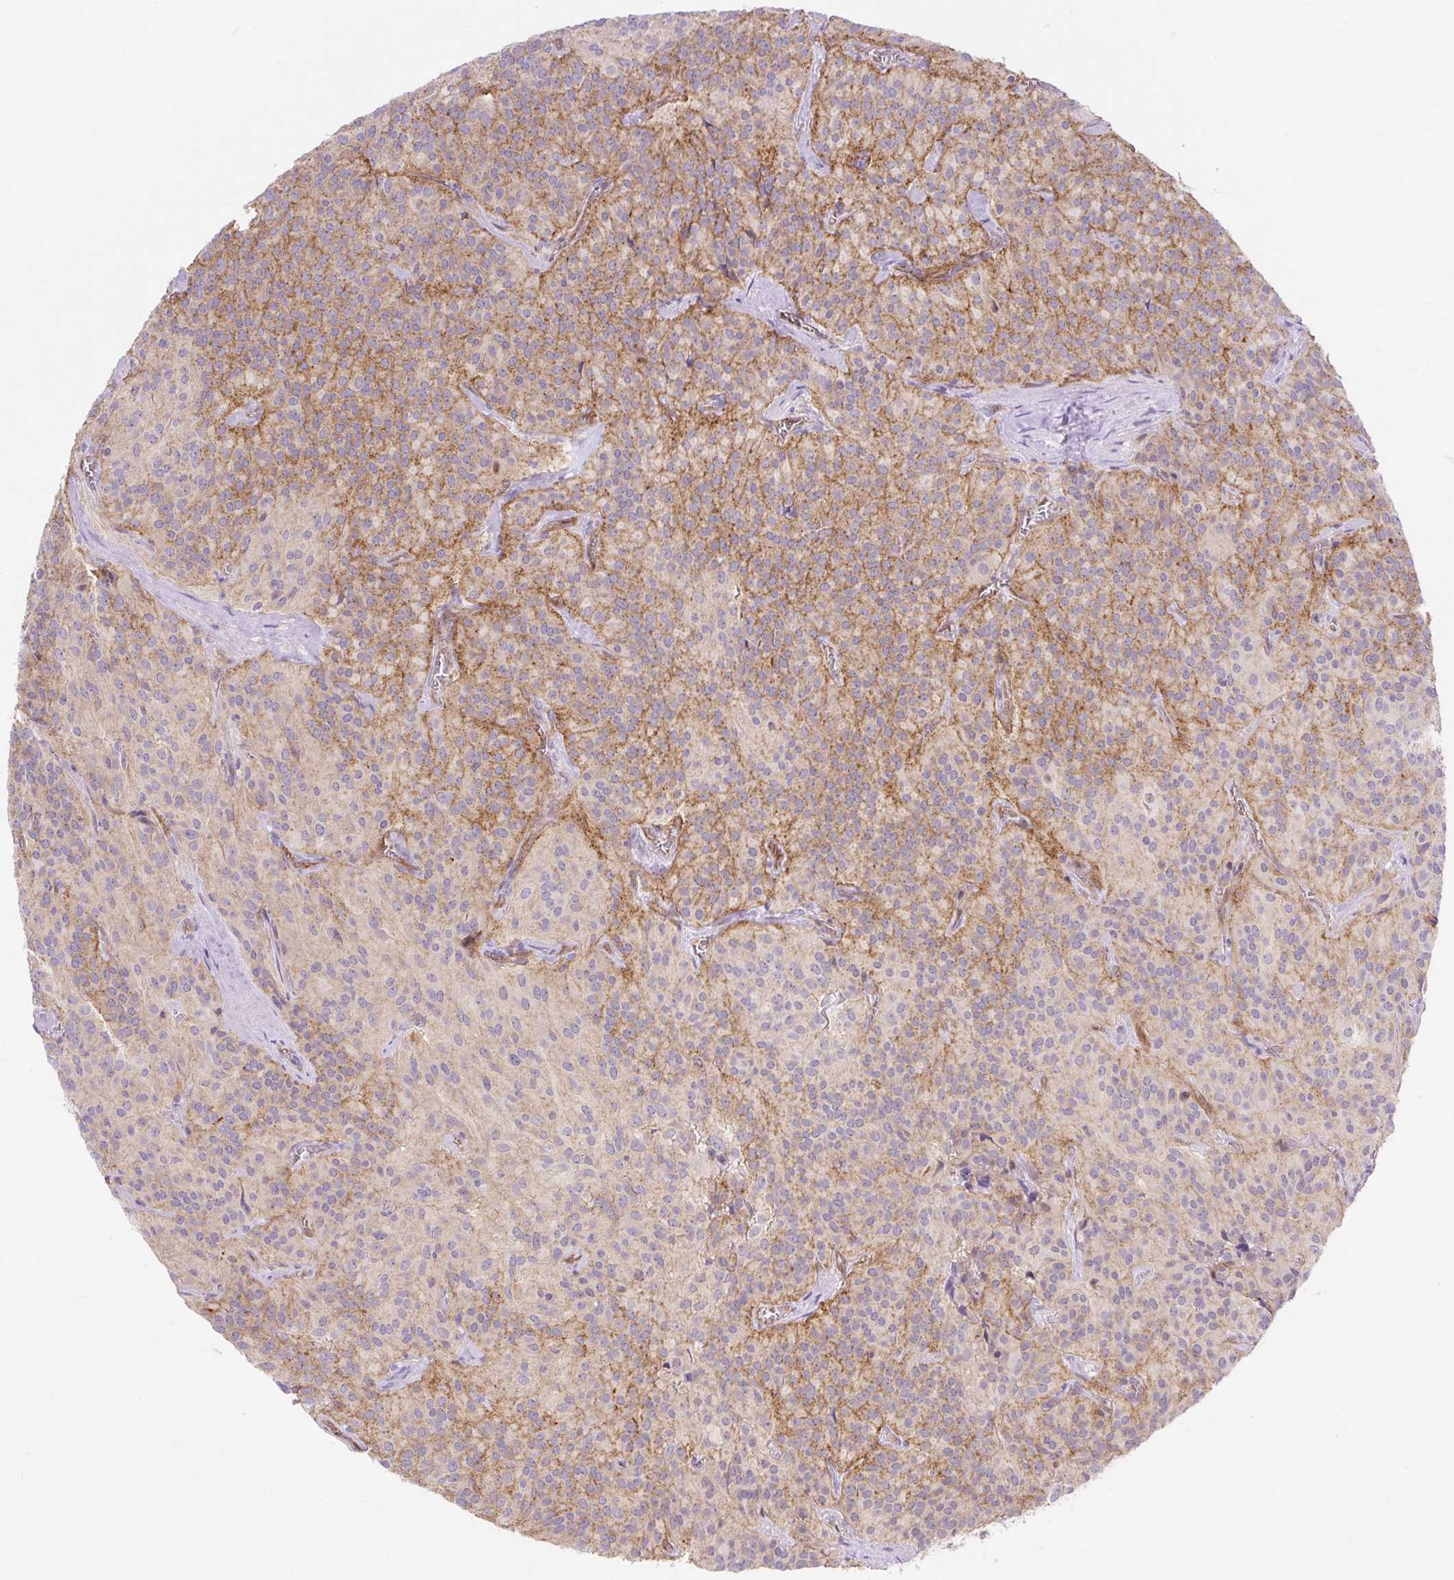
{"staining": {"intensity": "moderate", "quantity": "25%-75%", "location": "cytoplasmic/membranous"}, "tissue": "glioma", "cell_type": "Tumor cells", "image_type": "cancer", "snomed": [{"axis": "morphology", "description": "Glioma, malignant, Low grade"}, {"axis": "topography", "description": "Brain"}], "caption": "Immunohistochemistry (IHC) staining of malignant glioma (low-grade), which displays medium levels of moderate cytoplasmic/membranous expression in approximately 25%-75% of tumor cells indicating moderate cytoplasmic/membranous protein expression. The staining was performed using DAB (brown) for protein detection and nuclei were counterstained in hematoxylin (blue).", "gene": "HIP1R", "patient": {"sex": "male", "age": 42}}